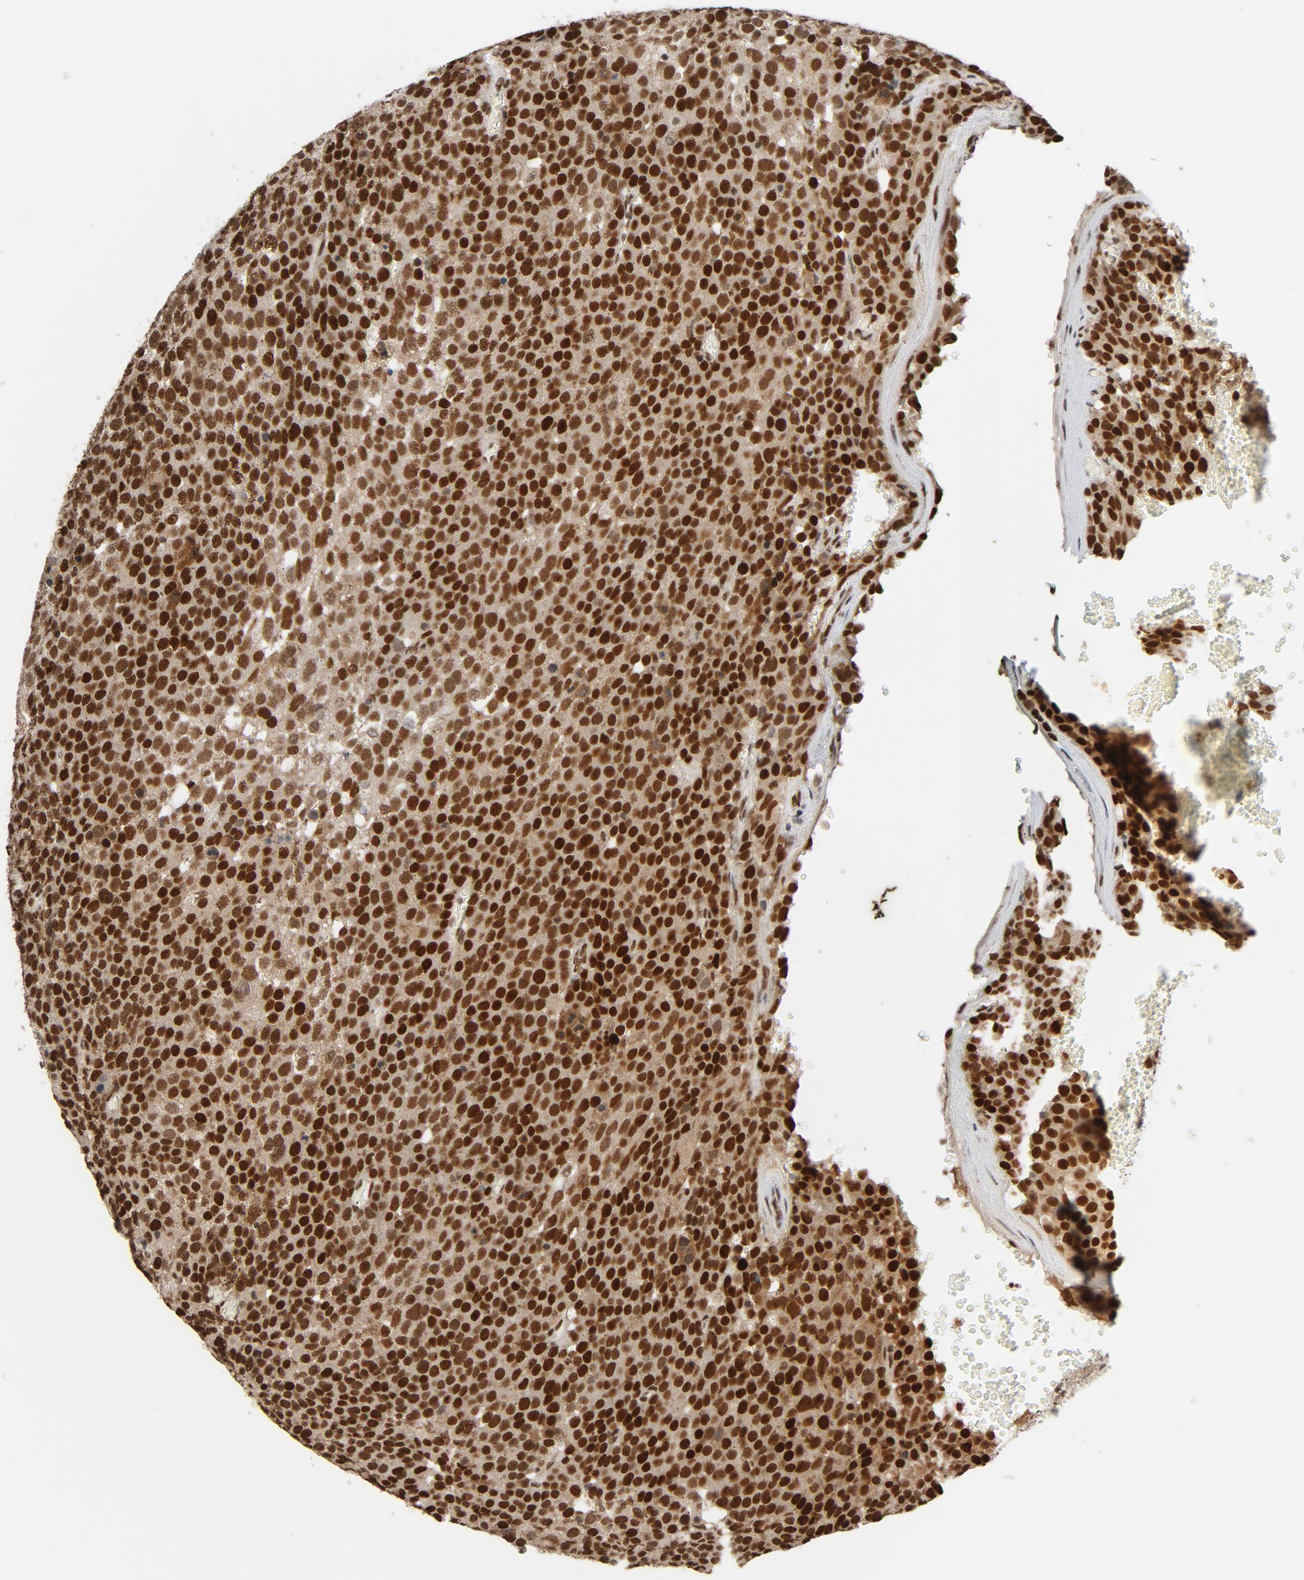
{"staining": {"intensity": "strong", "quantity": ">75%", "location": "nuclear"}, "tissue": "testis cancer", "cell_type": "Tumor cells", "image_type": "cancer", "snomed": [{"axis": "morphology", "description": "Seminoma, NOS"}, {"axis": "topography", "description": "Testis"}], "caption": "This image displays immunohistochemistry staining of testis cancer, with high strong nuclear staining in about >75% of tumor cells.", "gene": "SMARCD1", "patient": {"sex": "male", "age": 71}}